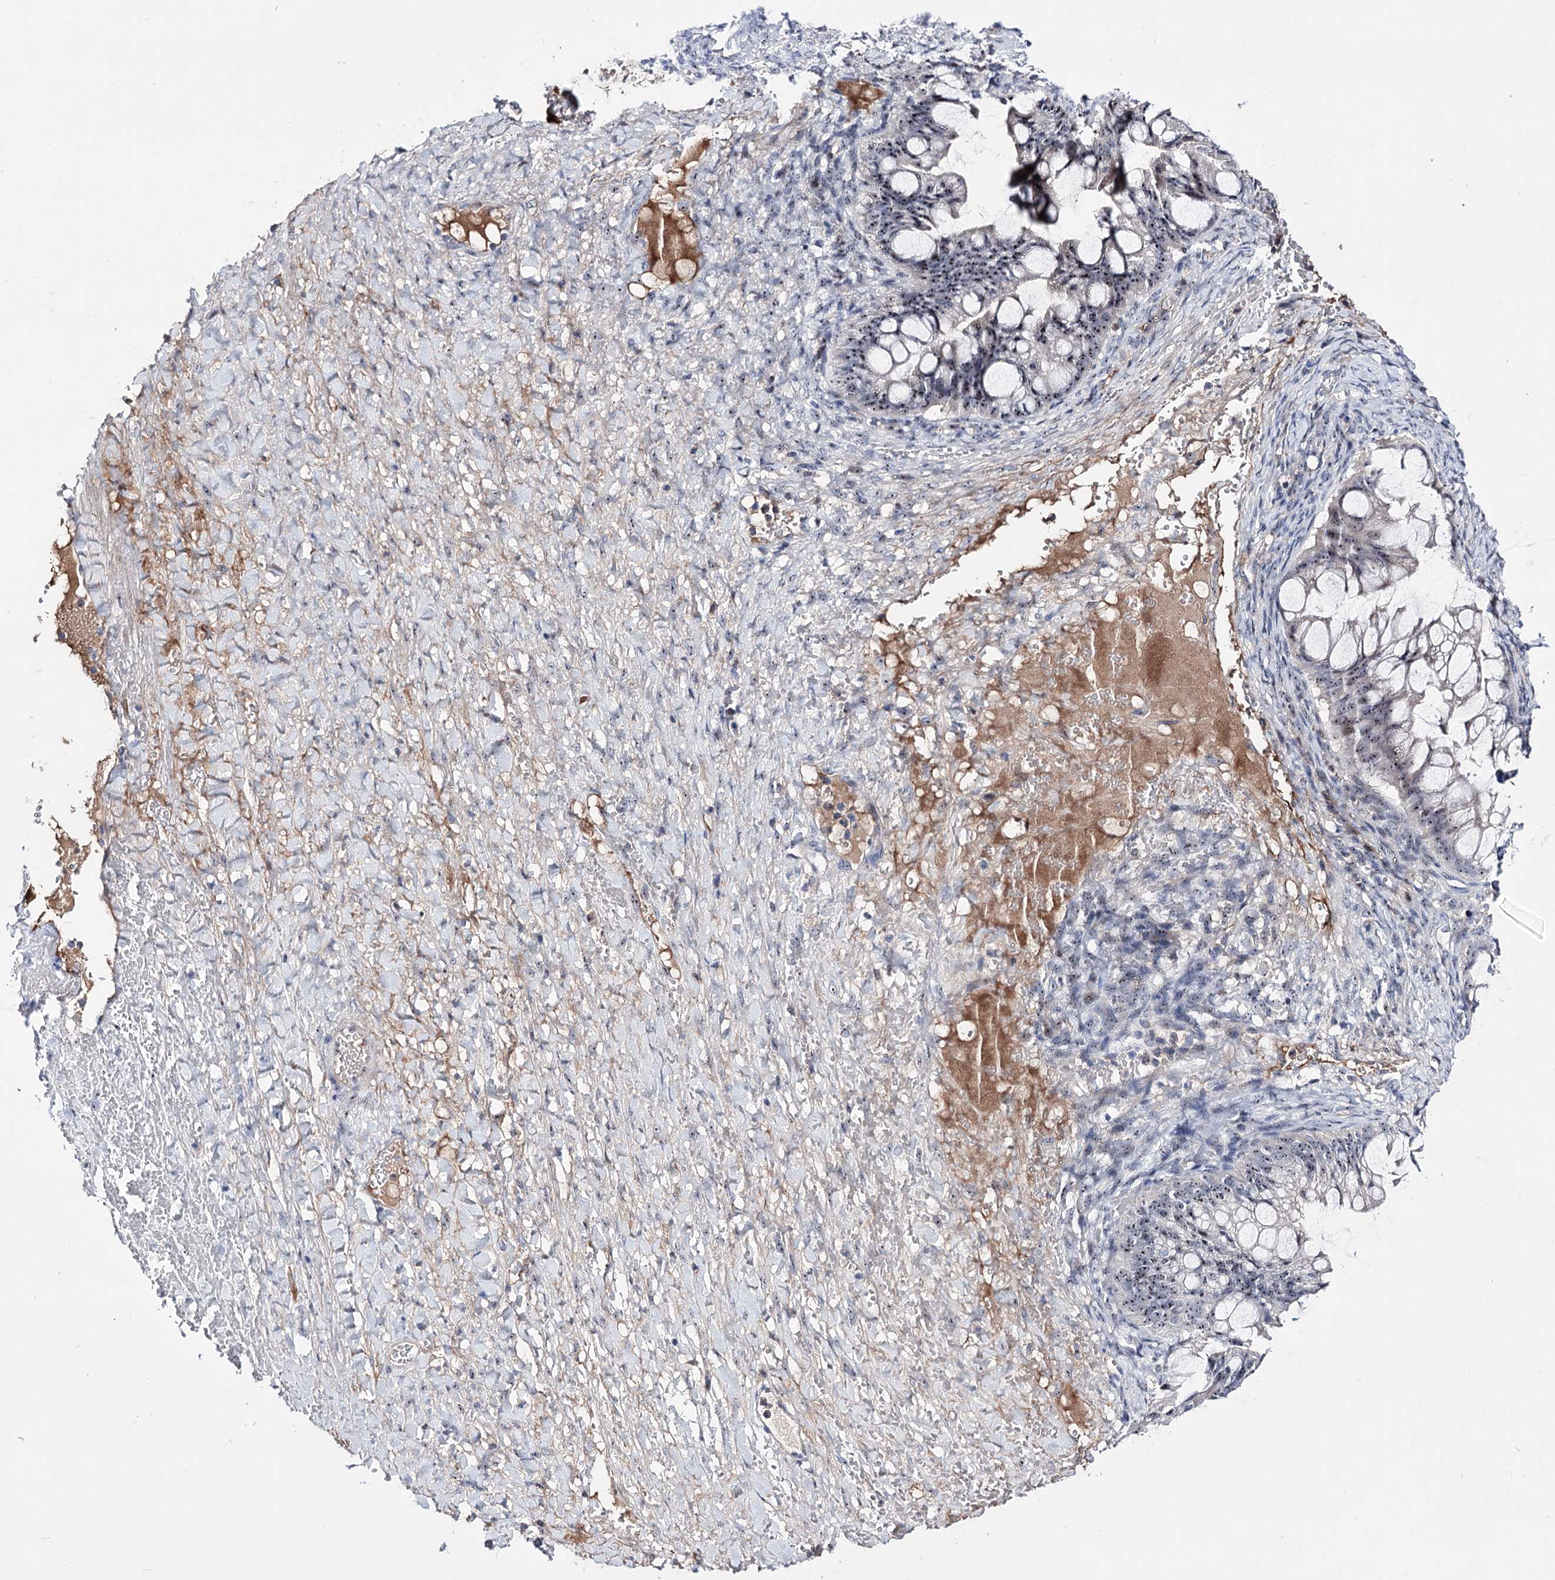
{"staining": {"intensity": "moderate", "quantity": ">75%", "location": "nuclear"}, "tissue": "ovarian cancer", "cell_type": "Tumor cells", "image_type": "cancer", "snomed": [{"axis": "morphology", "description": "Cystadenocarcinoma, mucinous, NOS"}, {"axis": "topography", "description": "Ovary"}], "caption": "This is a photomicrograph of immunohistochemistry (IHC) staining of ovarian cancer, which shows moderate staining in the nuclear of tumor cells.", "gene": "PCGF5", "patient": {"sex": "female", "age": 73}}